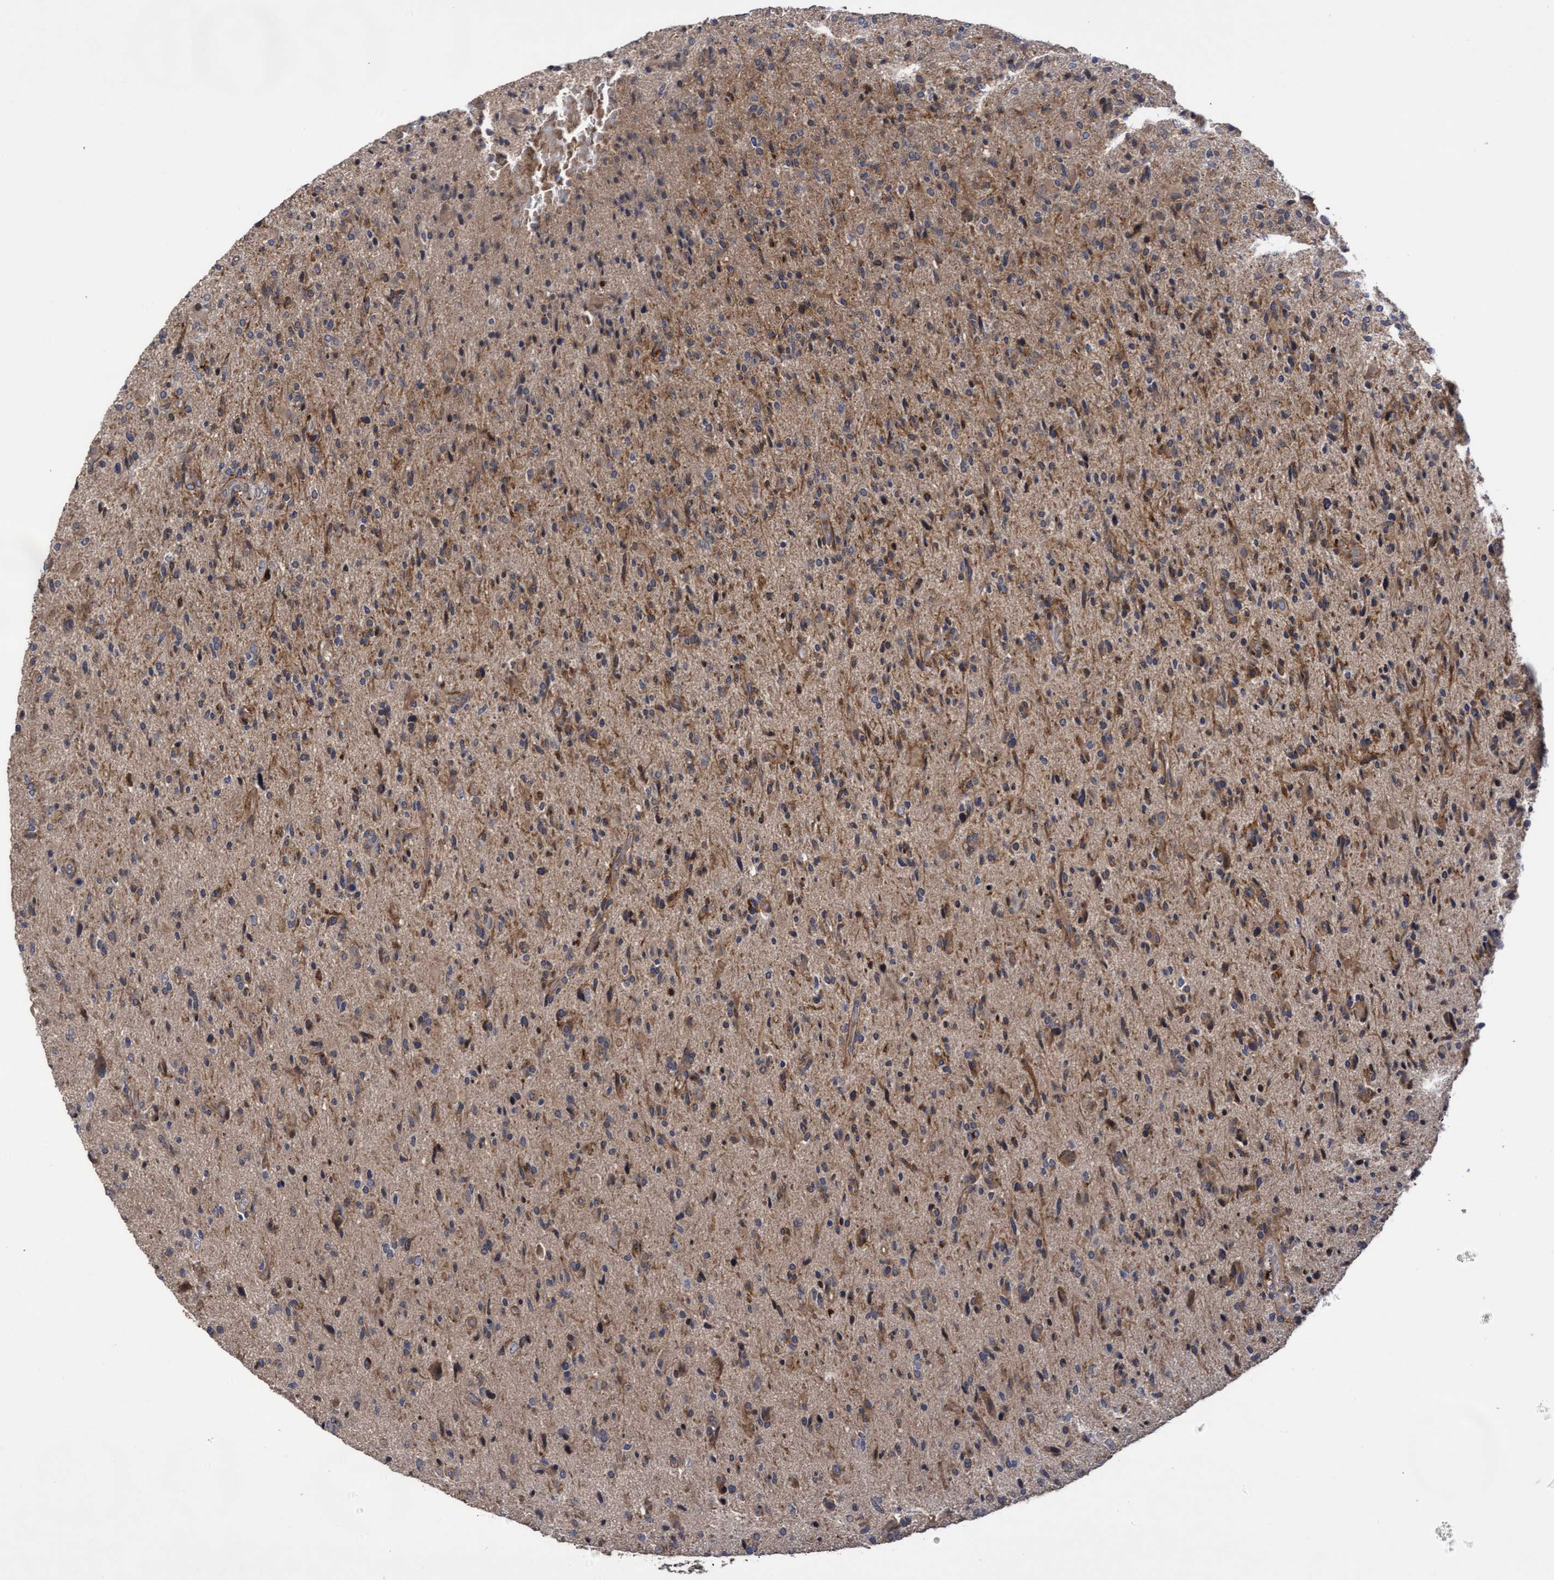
{"staining": {"intensity": "weak", "quantity": "<25%", "location": "cytoplasmic/membranous"}, "tissue": "glioma", "cell_type": "Tumor cells", "image_type": "cancer", "snomed": [{"axis": "morphology", "description": "Glioma, malignant, High grade"}, {"axis": "topography", "description": "Brain"}], "caption": "This is a histopathology image of immunohistochemistry staining of glioma, which shows no staining in tumor cells. Nuclei are stained in blue.", "gene": "COBL", "patient": {"sex": "male", "age": 72}}